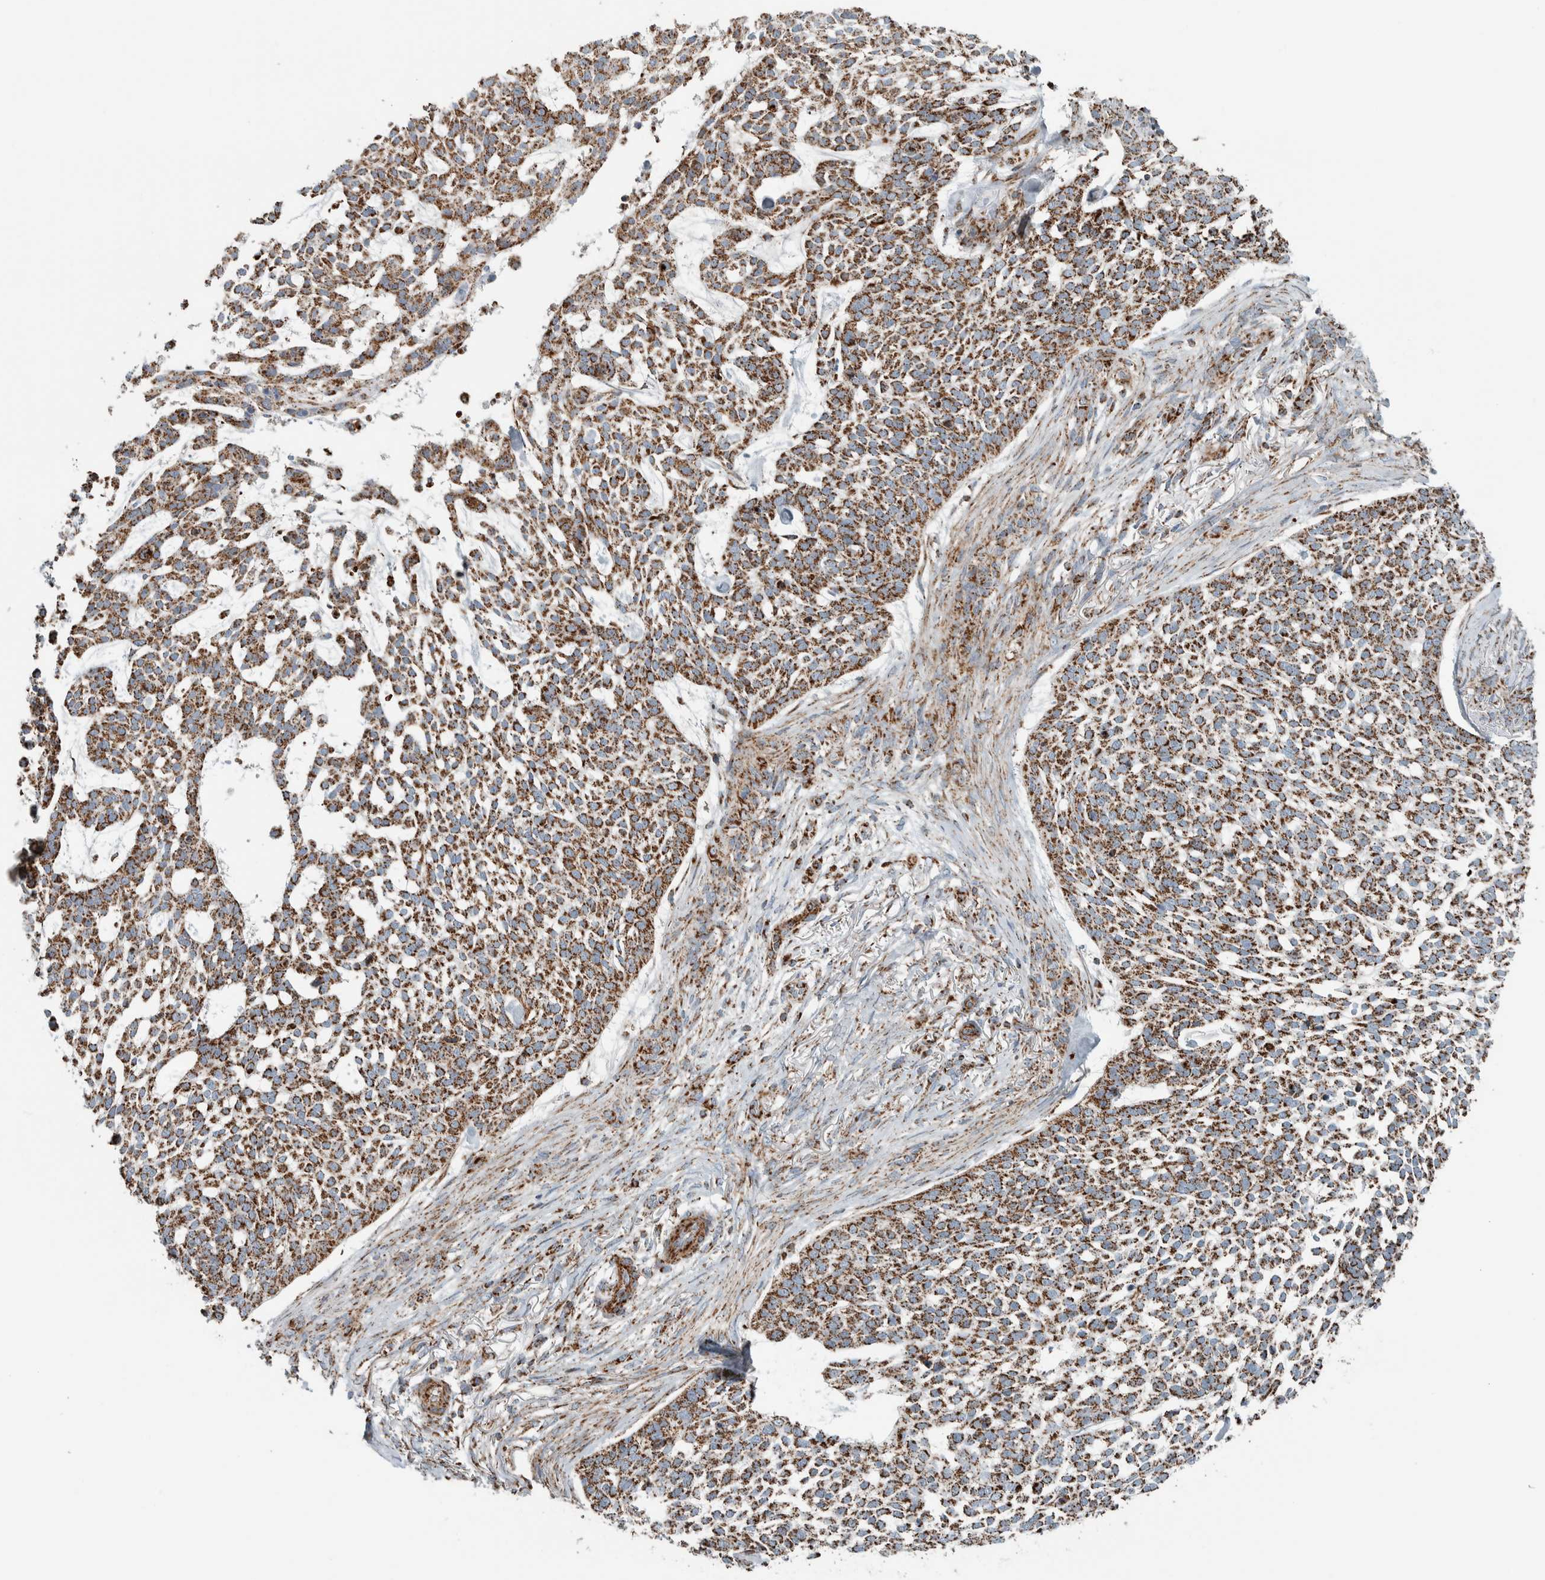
{"staining": {"intensity": "moderate", "quantity": ">75%", "location": "cytoplasmic/membranous"}, "tissue": "skin cancer", "cell_type": "Tumor cells", "image_type": "cancer", "snomed": [{"axis": "morphology", "description": "Basal cell carcinoma"}, {"axis": "topography", "description": "Skin"}], "caption": "Immunohistochemical staining of human skin cancer (basal cell carcinoma) demonstrates medium levels of moderate cytoplasmic/membranous positivity in approximately >75% of tumor cells. (DAB IHC, brown staining for protein, blue staining for nuclei).", "gene": "CNTROB", "patient": {"sex": "female", "age": 64}}